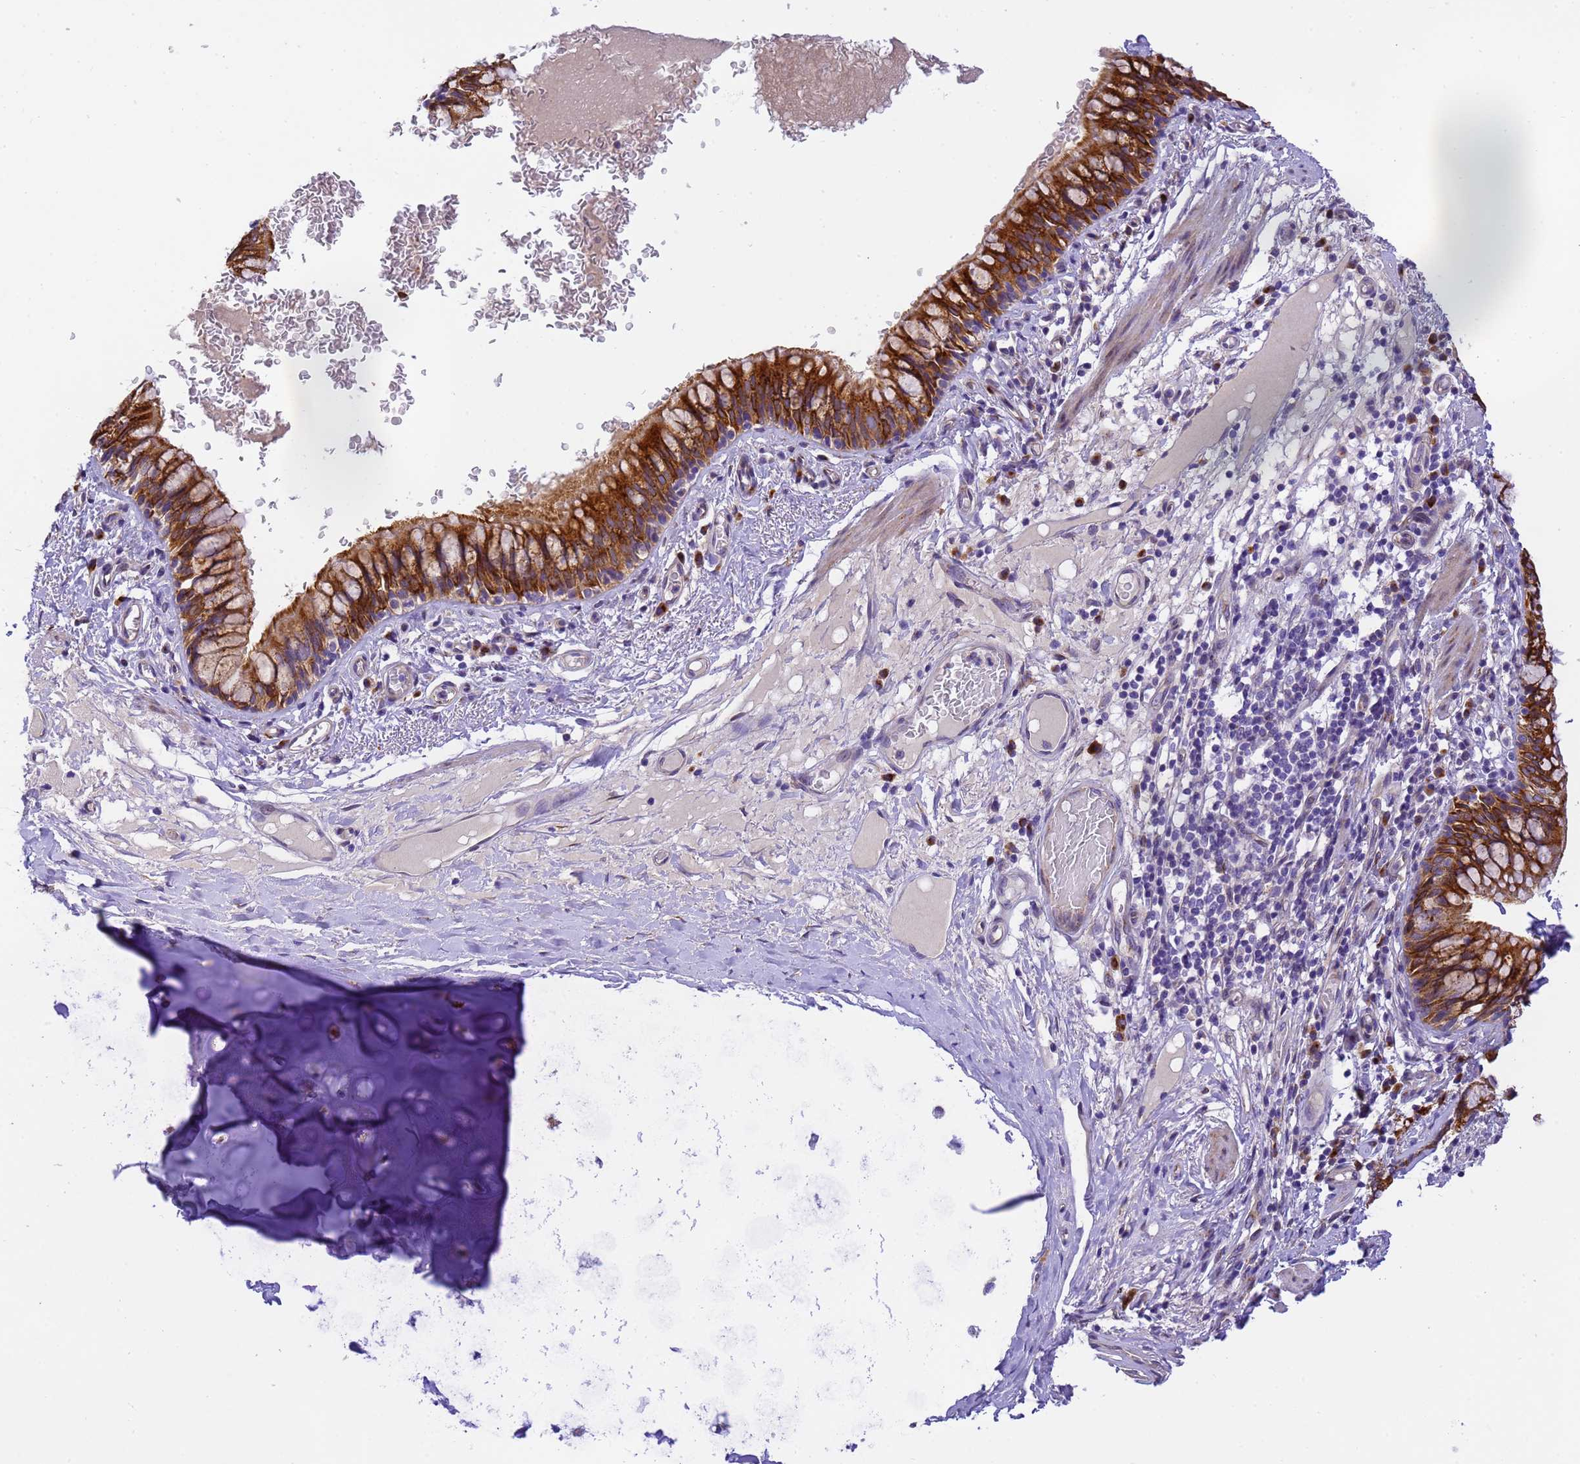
{"staining": {"intensity": "strong", "quantity": ">75%", "location": "cytoplasmic/membranous"}, "tissue": "bronchus", "cell_type": "Respiratory epithelial cells", "image_type": "normal", "snomed": [{"axis": "morphology", "description": "Normal tissue, NOS"}, {"axis": "topography", "description": "Cartilage tissue"}, {"axis": "topography", "description": "Bronchus"}], "caption": "IHC of benign human bronchus displays high levels of strong cytoplasmic/membranous expression in about >75% of respiratory epithelial cells.", "gene": "RHBDD3", "patient": {"sex": "female", "age": 36}}